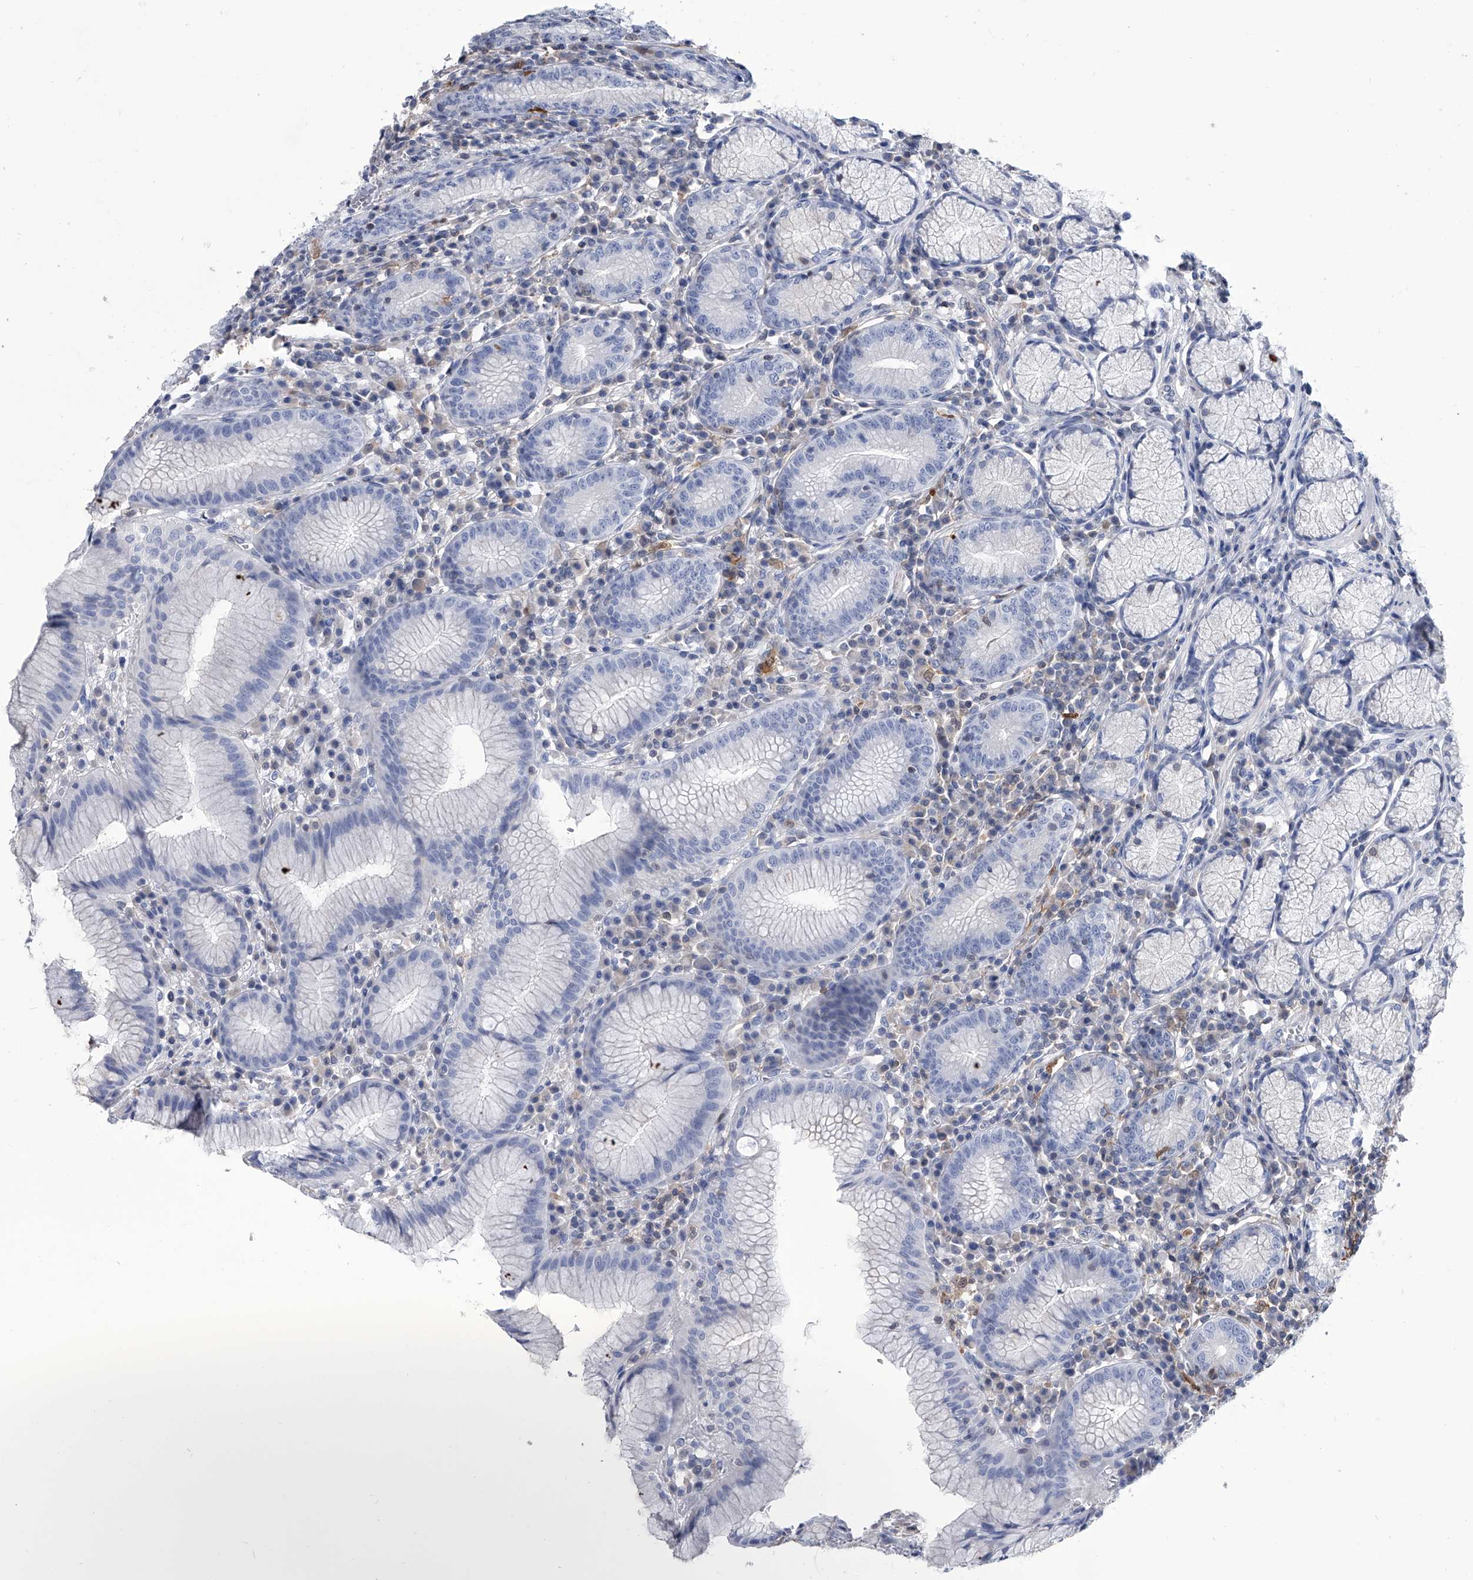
{"staining": {"intensity": "negative", "quantity": "none", "location": "none"}, "tissue": "stomach", "cell_type": "Glandular cells", "image_type": "normal", "snomed": [{"axis": "morphology", "description": "Normal tissue, NOS"}, {"axis": "topography", "description": "Stomach"}], "caption": "This photomicrograph is of normal stomach stained with immunohistochemistry (IHC) to label a protein in brown with the nuclei are counter-stained blue. There is no expression in glandular cells. (DAB (3,3'-diaminobenzidine) IHC, high magnification).", "gene": "SERPINB9", "patient": {"sex": "male", "age": 55}}